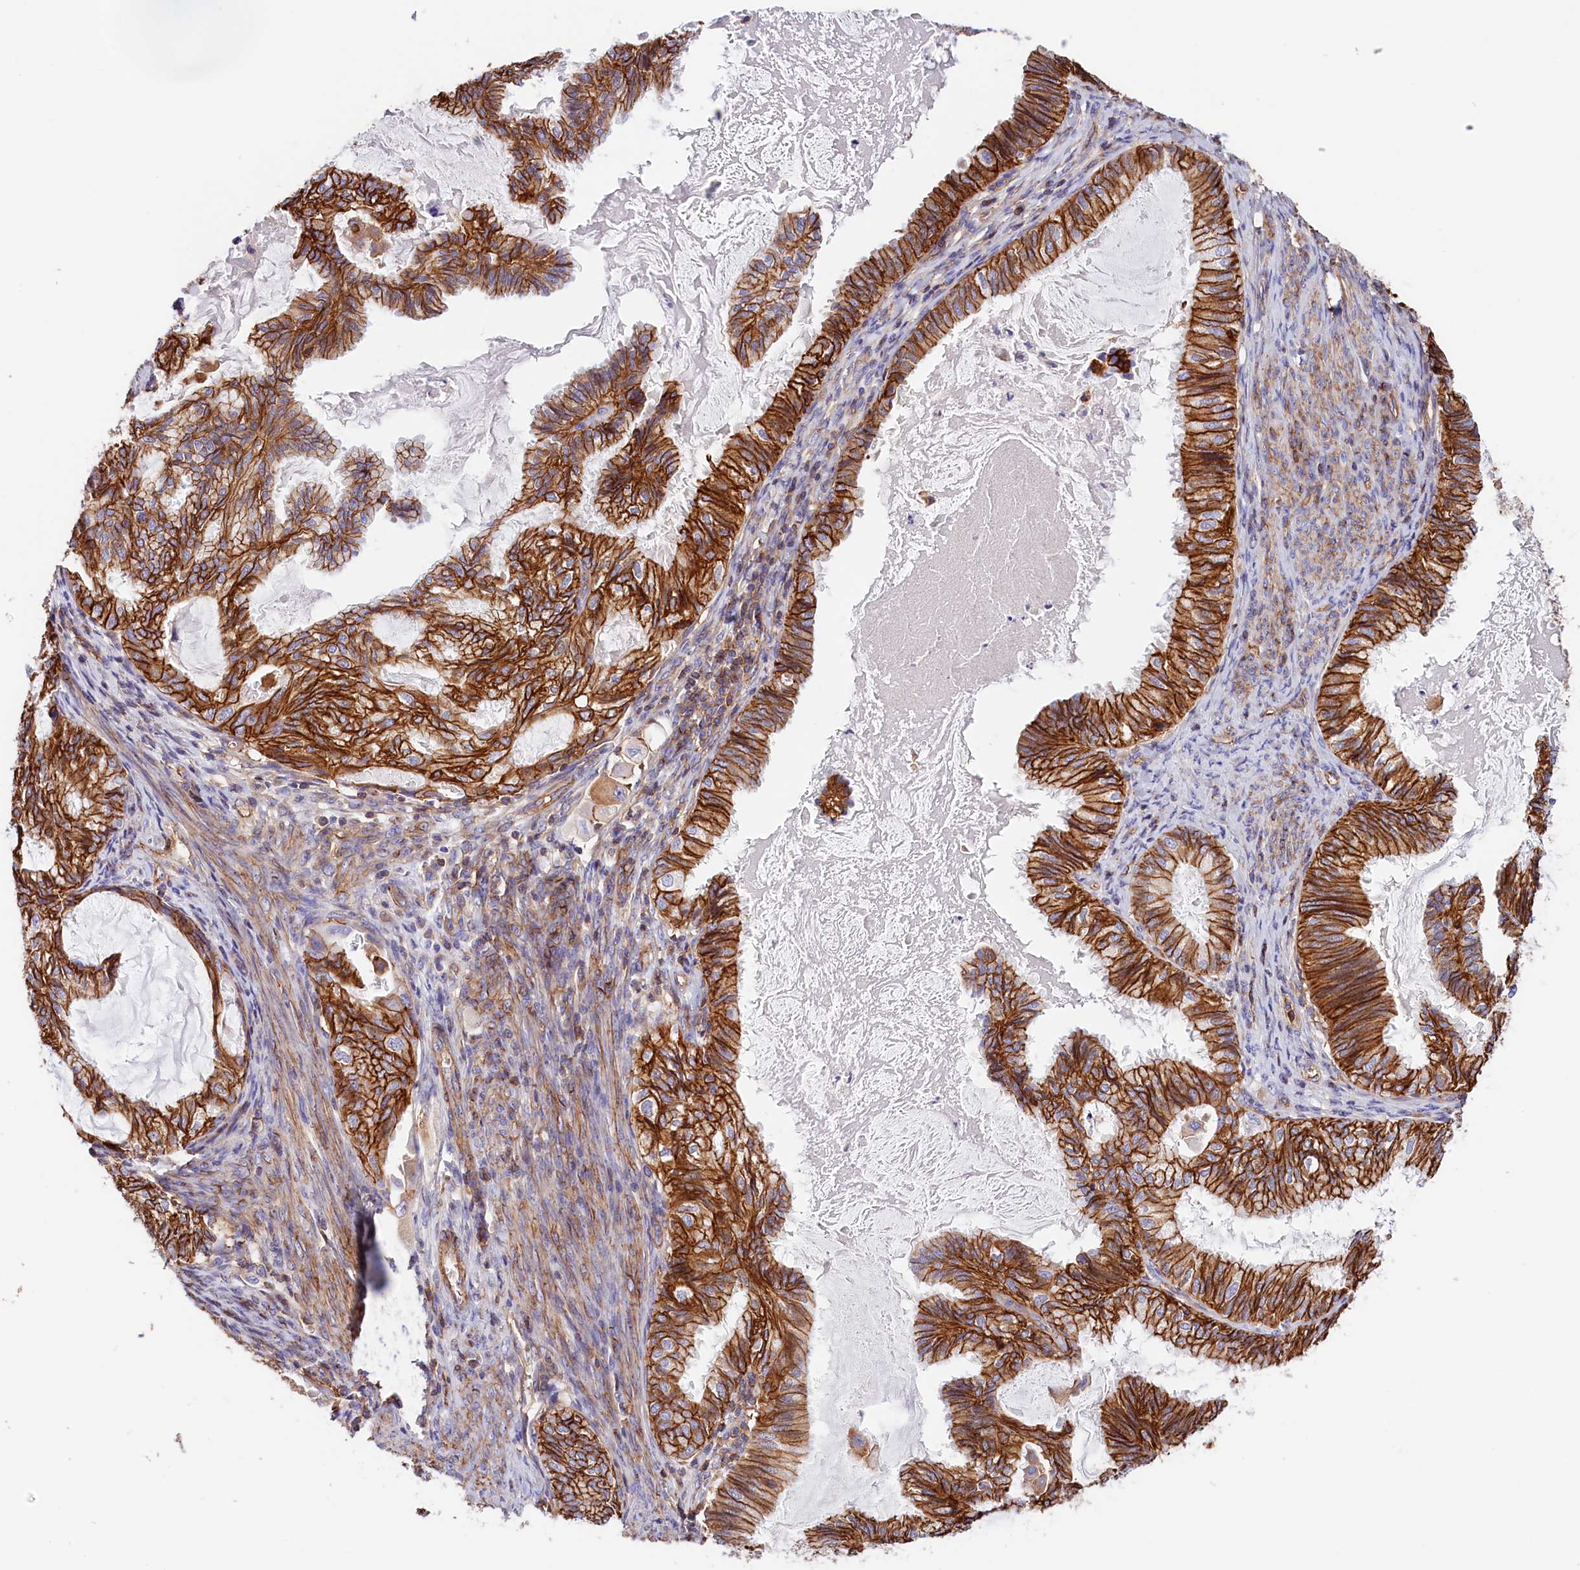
{"staining": {"intensity": "strong", "quantity": ">75%", "location": "cytoplasmic/membranous"}, "tissue": "cervical cancer", "cell_type": "Tumor cells", "image_type": "cancer", "snomed": [{"axis": "morphology", "description": "Normal tissue, NOS"}, {"axis": "morphology", "description": "Adenocarcinoma, NOS"}, {"axis": "topography", "description": "Cervix"}, {"axis": "topography", "description": "Endometrium"}], "caption": "A high amount of strong cytoplasmic/membranous staining is identified in about >75% of tumor cells in cervical cancer tissue.", "gene": "ATP2B4", "patient": {"sex": "female", "age": 86}}